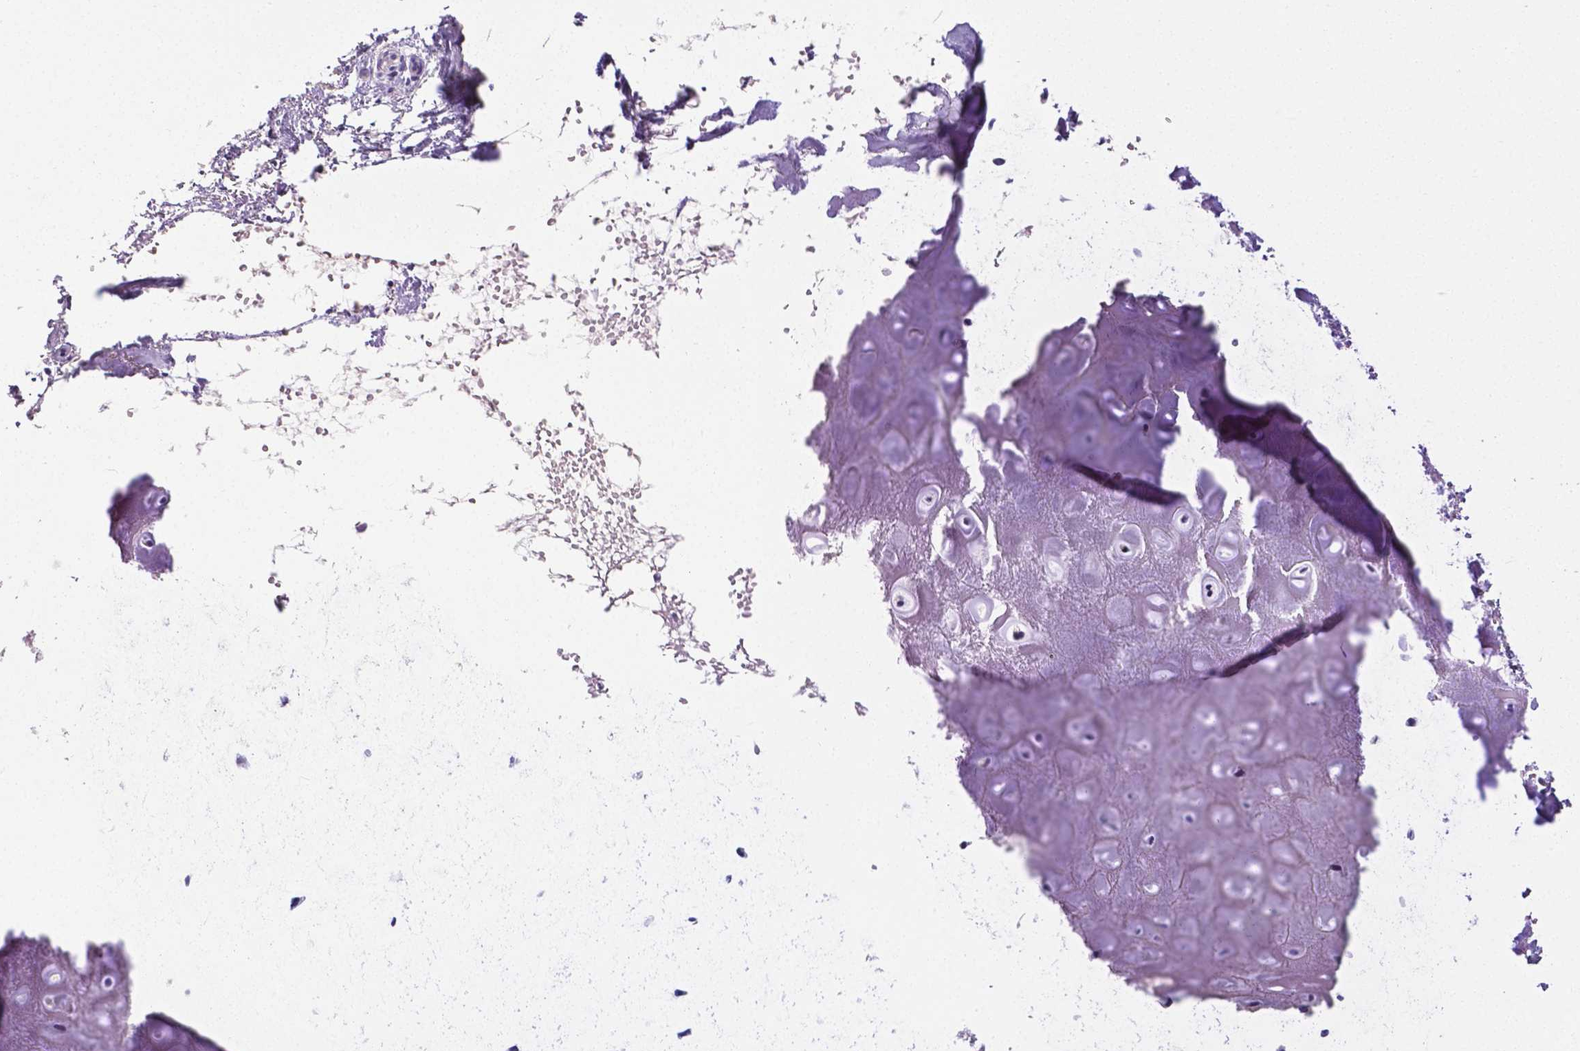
{"staining": {"intensity": "negative", "quantity": "none", "location": "none"}, "tissue": "soft tissue", "cell_type": "Chondrocytes", "image_type": "normal", "snomed": [{"axis": "morphology", "description": "Normal tissue, NOS"}, {"axis": "topography", "description": "Cartilage tissue"}], "caption": "Chondrocytes are negative for protein expression in normal human soft tissue. (Stains: DAB (3,3'-diaminobenzidine) immunohistochemistry (IHC) with hematoxylin counter stain, Microscopy: brightfield microscopy at high magnification).", "gene": "OCLN", "patient": {"sex": "male", "age": 65}}